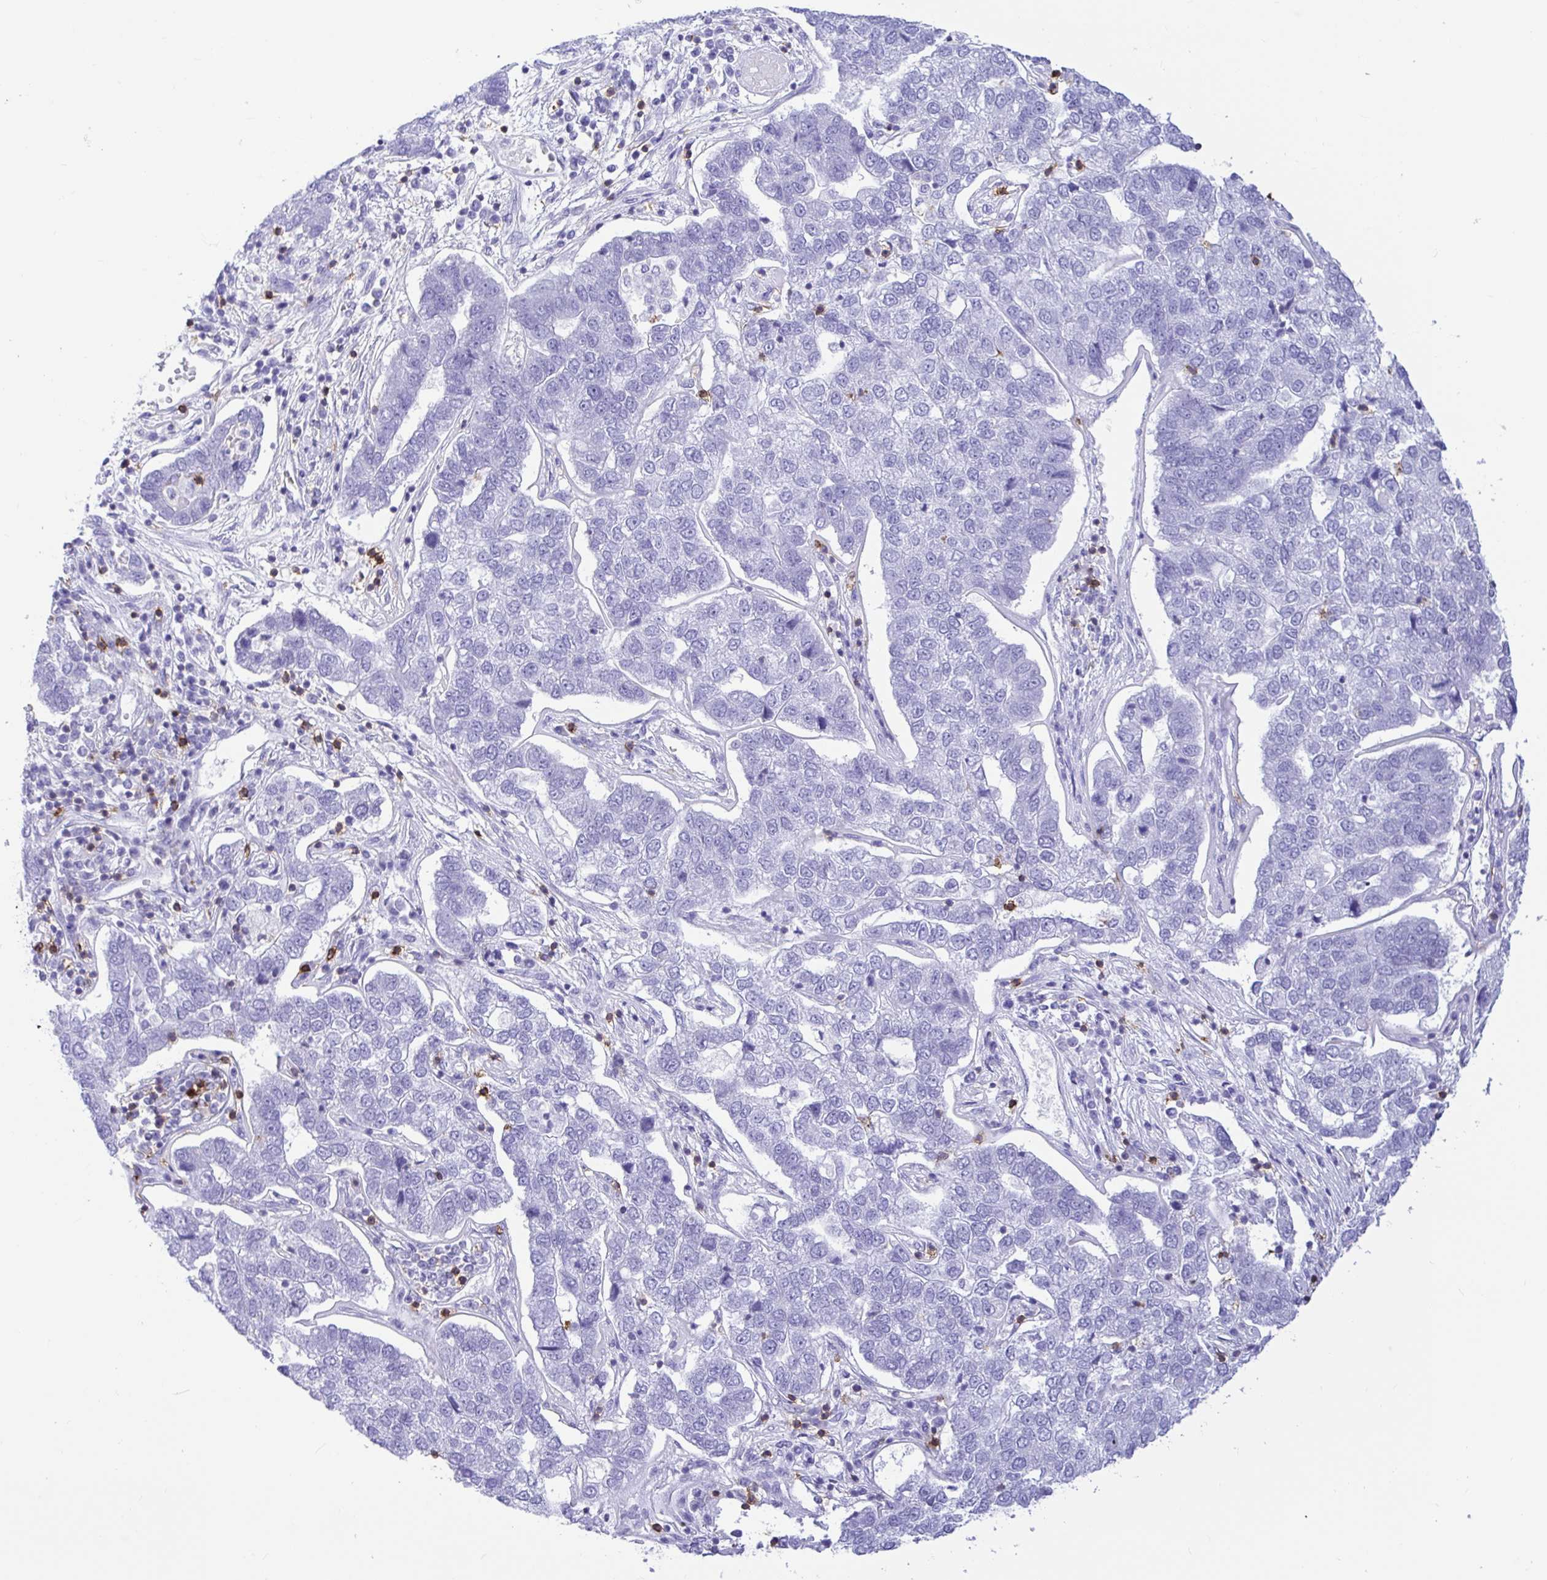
{"staining": {"intensity": "negative", "quantity": "none", "location": "none"}, "tissue": "pancreatic cancer", "cell_type": "Tumor cells", "image_type": "cancer", "snomed": [{"axis": "morphology", "description": "Adenocarcinoma, NOS"}, {"axis": "topography", "description": "Pancreas"}], "caption": "Immunohistochemistry (IHC) of human pancreatic cancer exhibits no expression in tumor cells.", "gene": "CD5", "patient": {"sex": "female", "age": 61}}